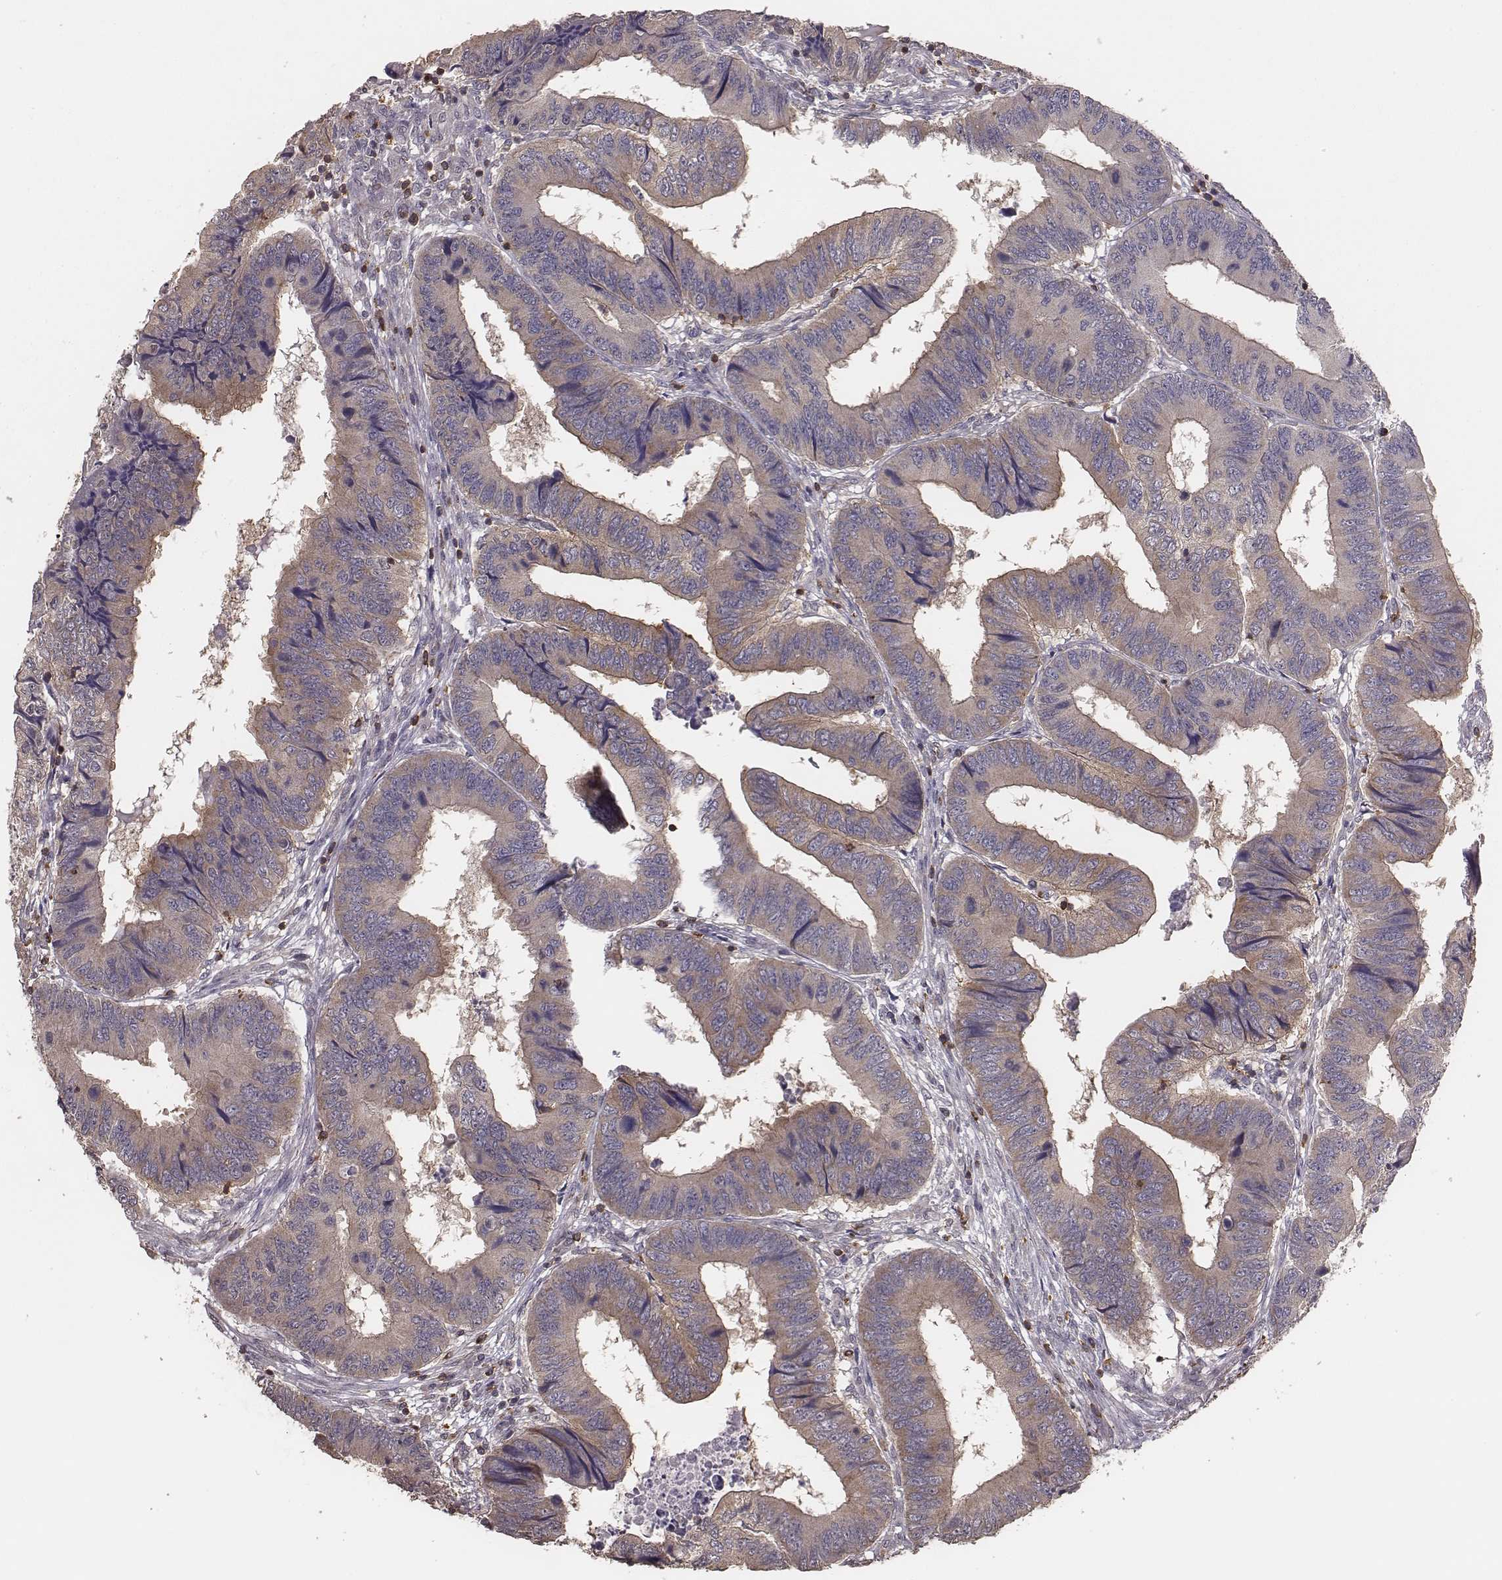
{"staining": {"intensity": "negative", "quantity": "none", "location": "none"}, "tissue": "colorectal cancer", "cell_type": "Tumor cells", "image_type": "cancer", "snomed": [{"axis": "morphology", "description": "Adenocarcinoma, NOS"}, {"axis": "topography", "description": "Colon"}], "caption": "This is an immunohistochemistry (IHC) photomicrograph of colorectal adenocarcinoma. There is no staining in tumor cells.", "gene": "PILRA", "patient": {"sex": "male", "age": 53}}